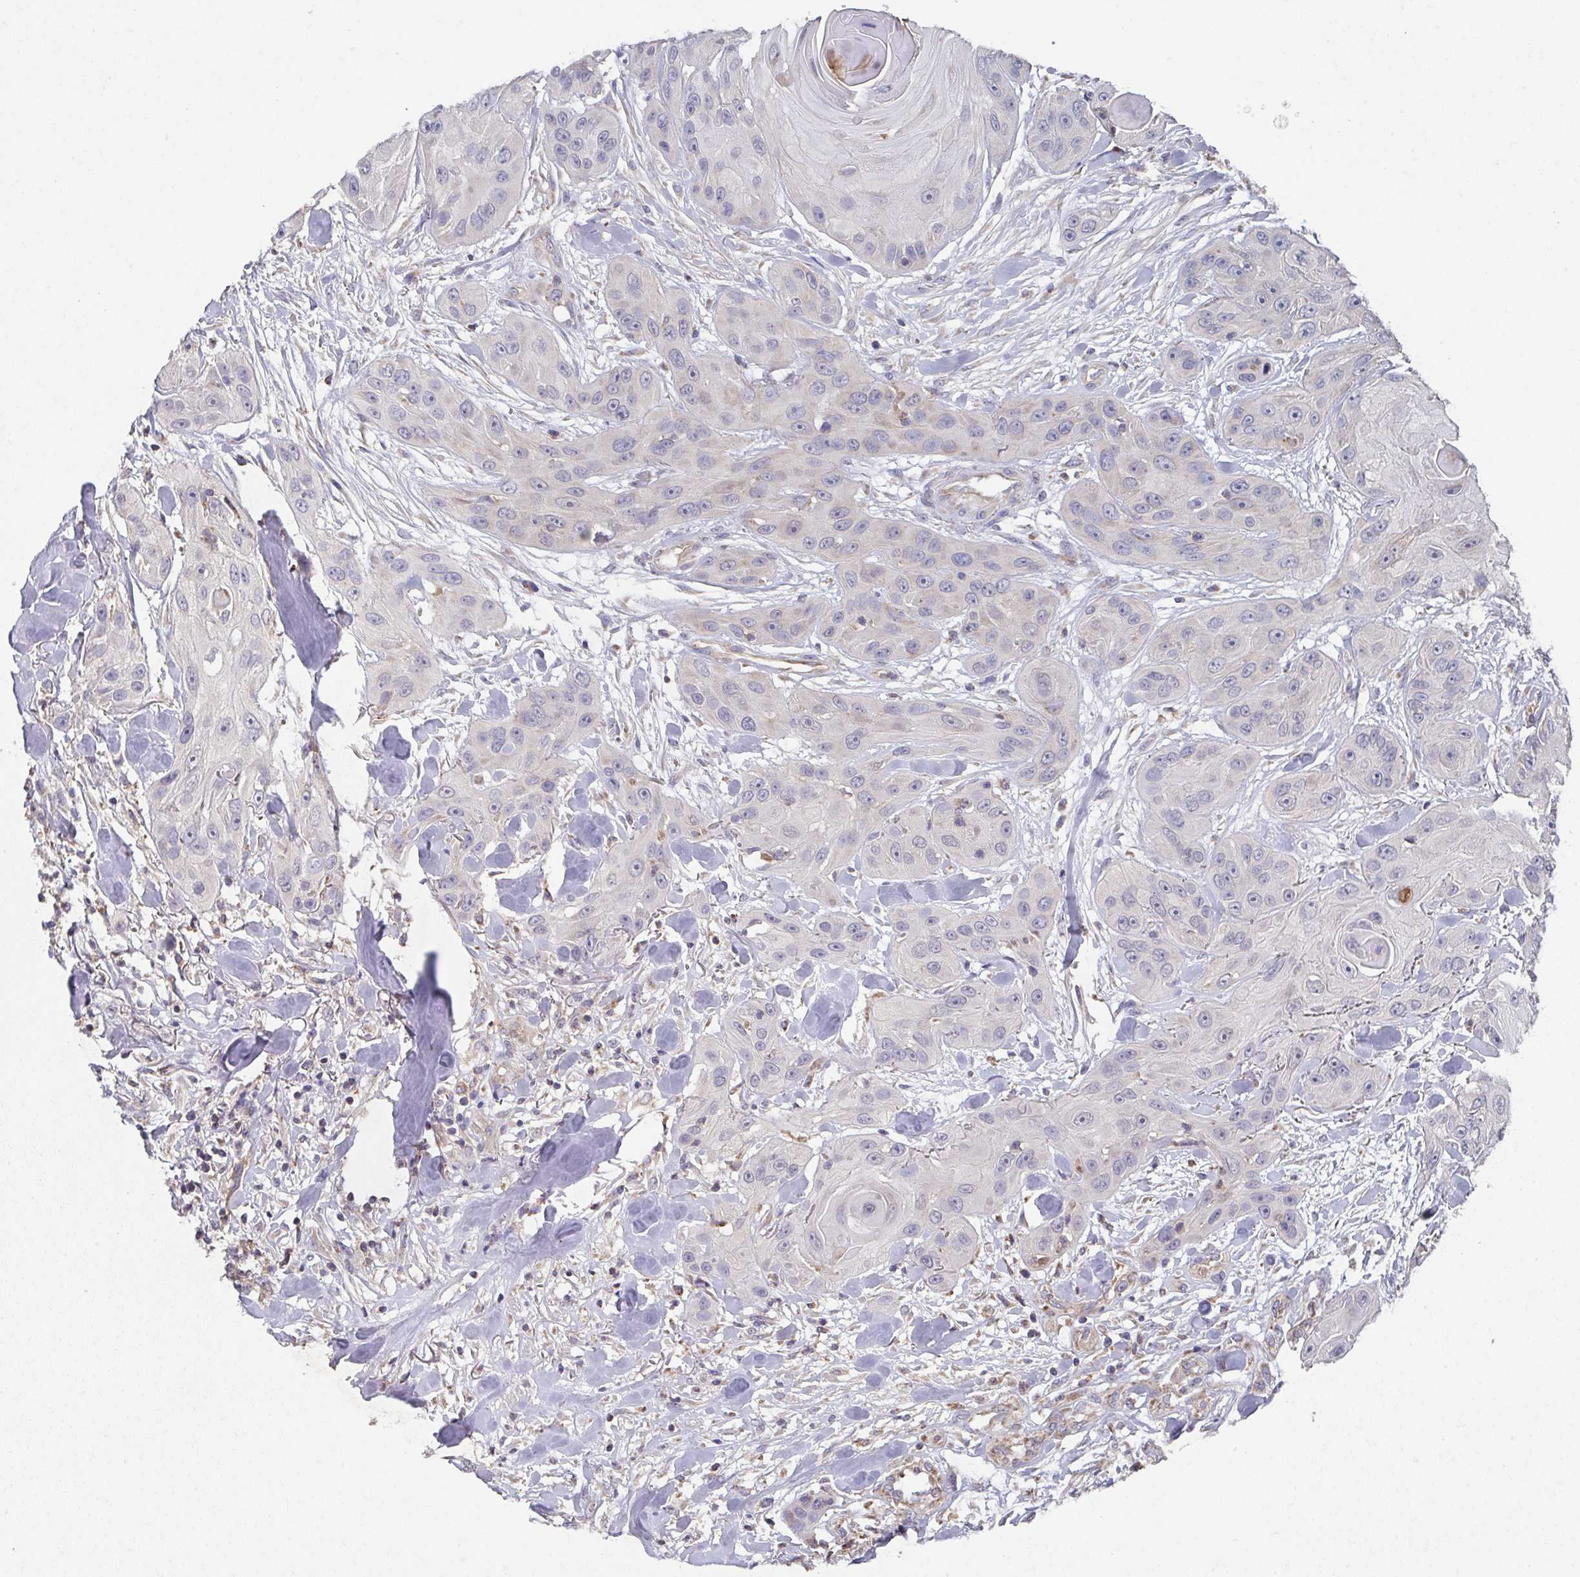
{"staining": {"intensity": "negative", "quantity": "none", "location": "none"}, "tissue": "head and neck cancer", "cell_type": "Tumor cells", "image_type": "cancer", "snomed": [{"axis": "morphology", "description": "Squamous cell carcinoma, NOS"}, {"axis": "topography", "description": "Oral tissue"}, {"axis": "topography", "description": "Head-Neck"}], "caption": "IHC histopathology image of head and neck cancer (squamous cell carcinoma) stained for a protein (brown), which demonstrates no staining in tumor cells.", "gene": "MT-ND3", "patient": {"sex": "male", "age": 77}}